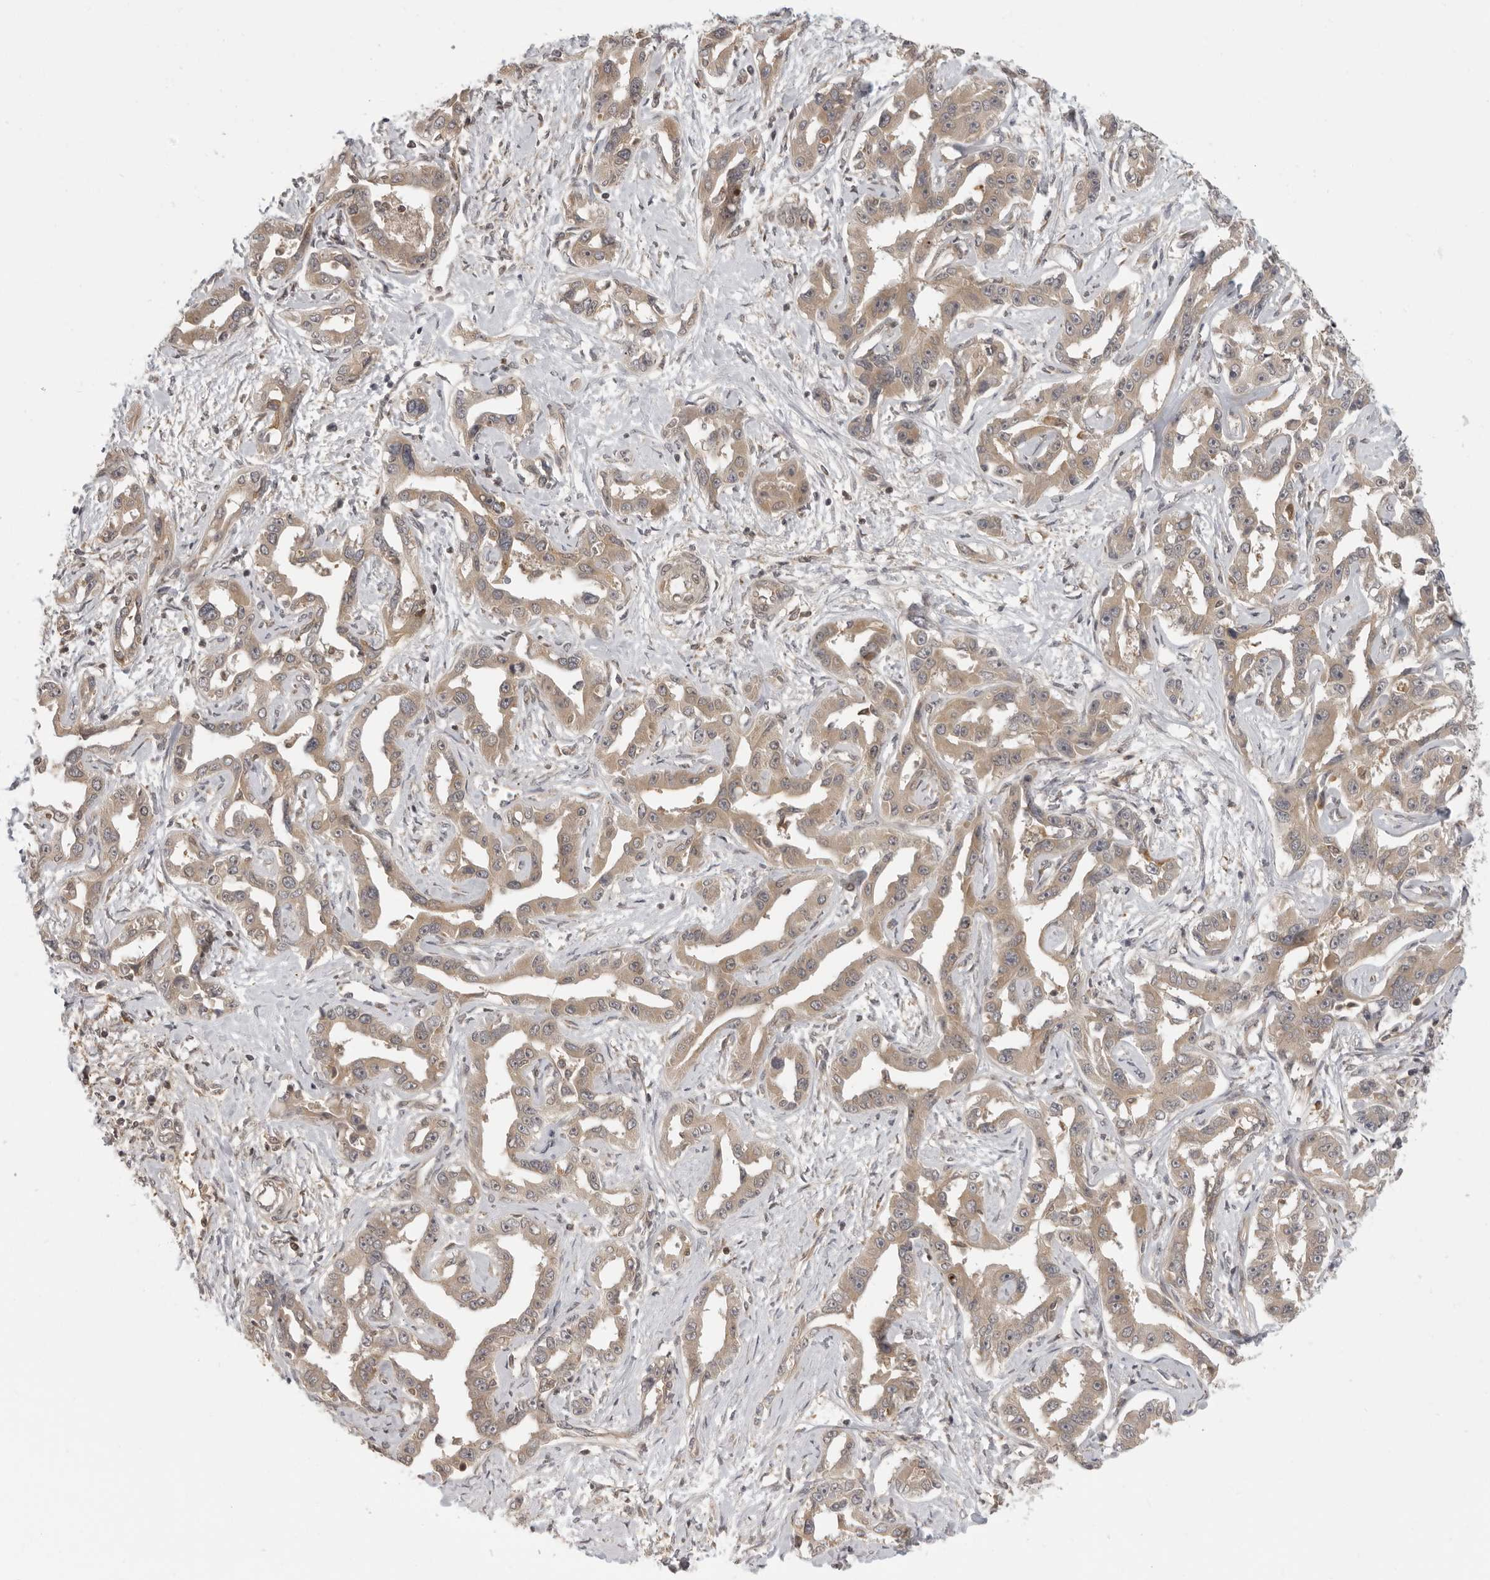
{"staining": {"intensity": "weak", "quantity": ">75%", "location": "cytoplasmic/membranous"}, "tissue": "liver cancer", "cell_type": "Tumor cells", "image_type": "cancer", "snomed": [{"axis": "morphology", "description": "Cholangiocarcinoma"}, {"axis": "topography", "description": "Liver"}], "caption": "Immunohistochemical staining of liver cholangiocarcinoma shows low levels of weak cytoplasmic/membranous protein staining in approximately >75% of tumor cells.", "gene": "PRRC2A", "patient": {"sex": "male", "age": 59}}